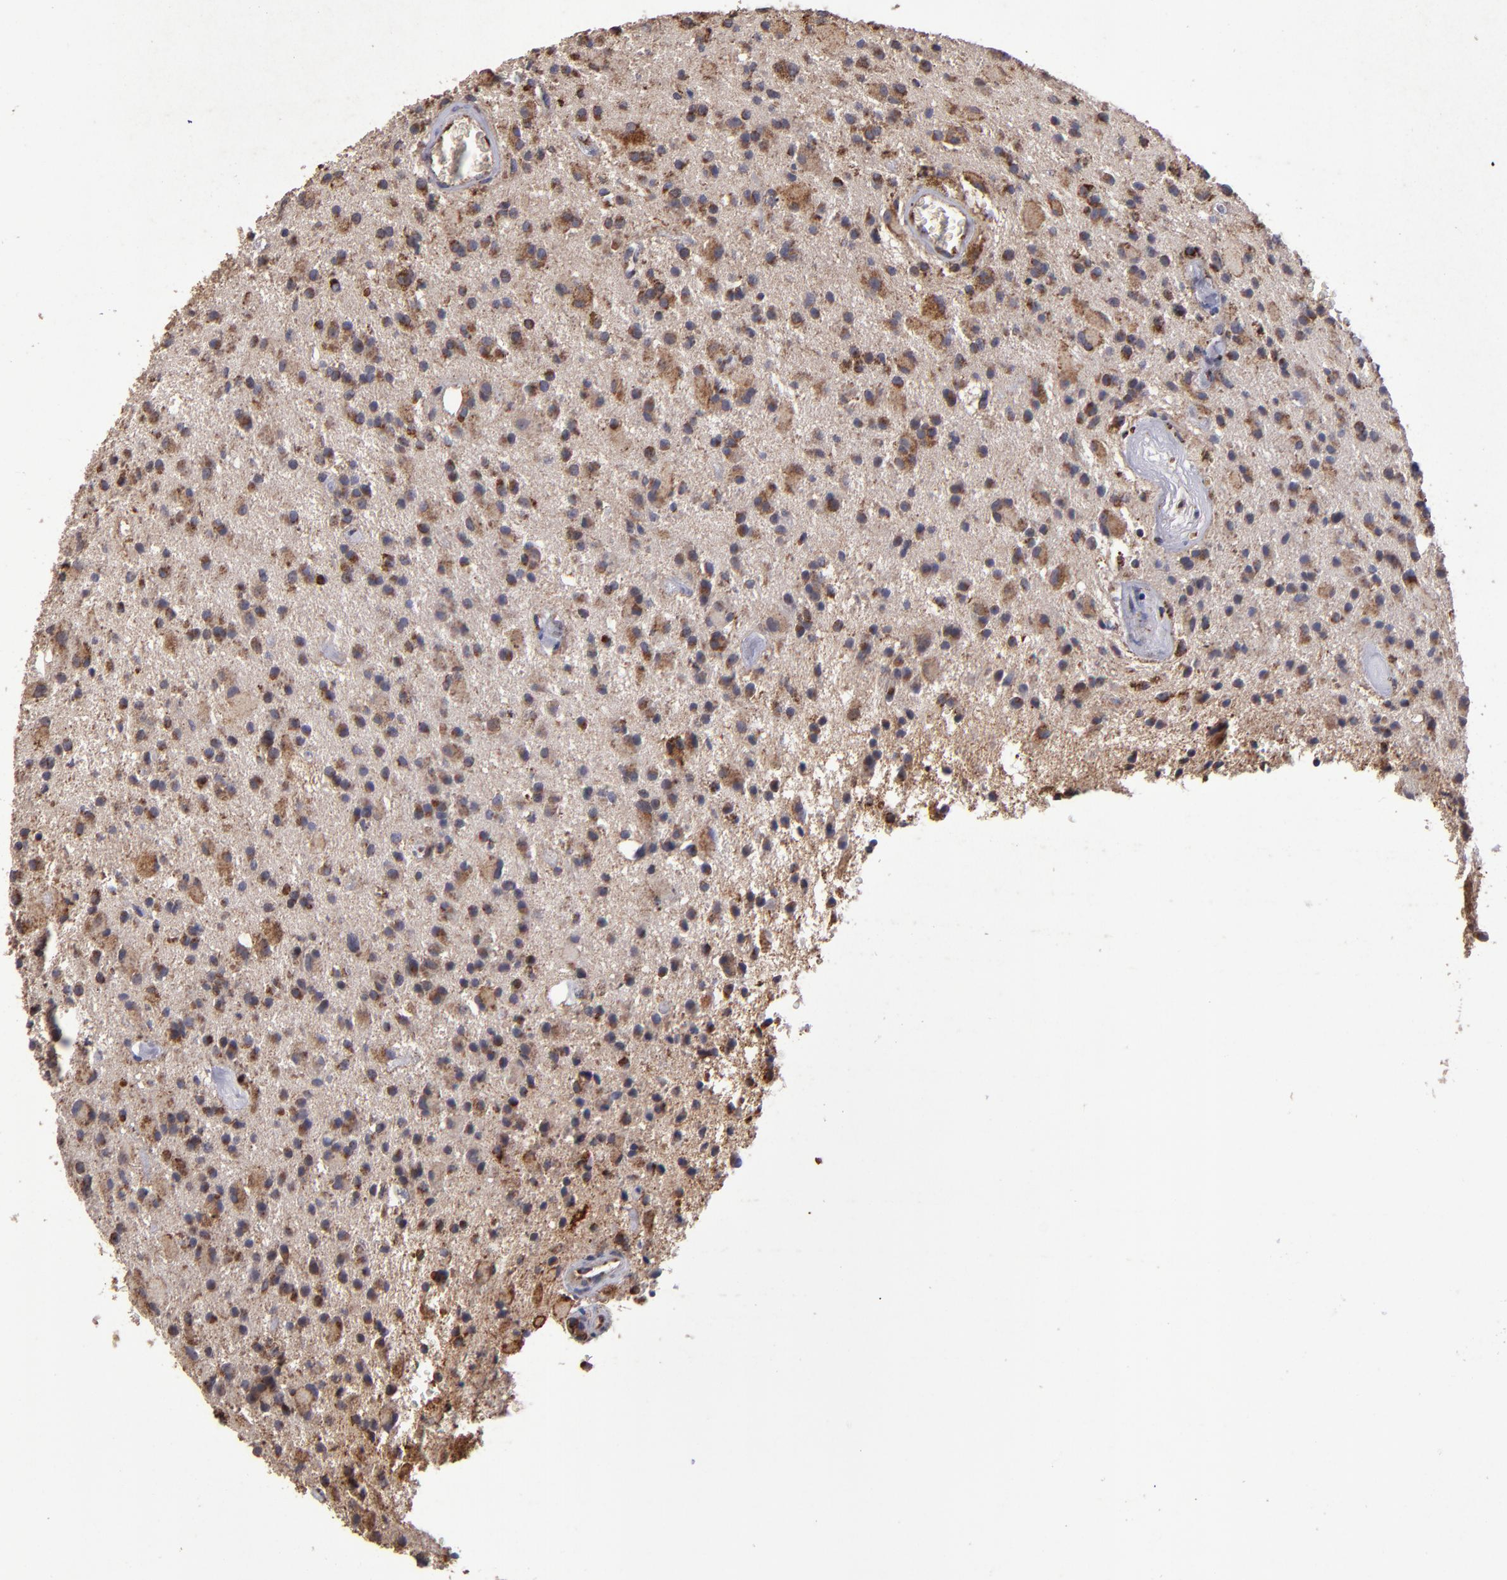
{"staining": {"intensity": "weak", "quantity": ">75%", "location": "cytoplasmic/membranous"}, "tissue": "glioma", "cell_type": "Tumor cells", "image_type": "cancer", "snomed": [{"axis": "morphology", "description": "Glioma, malignant, Low grade"}, {"axis": "topography", "description": "Brain"}], "caption": "IHC (DAB (3,3'-diaminobenzidine)) staining of human glioma reveals weak cytoplasmic/membranous protein staining in about >75% of tumor cells.", "gene": "TIMM9", "patient": {"sex": "male", "age": 58}}